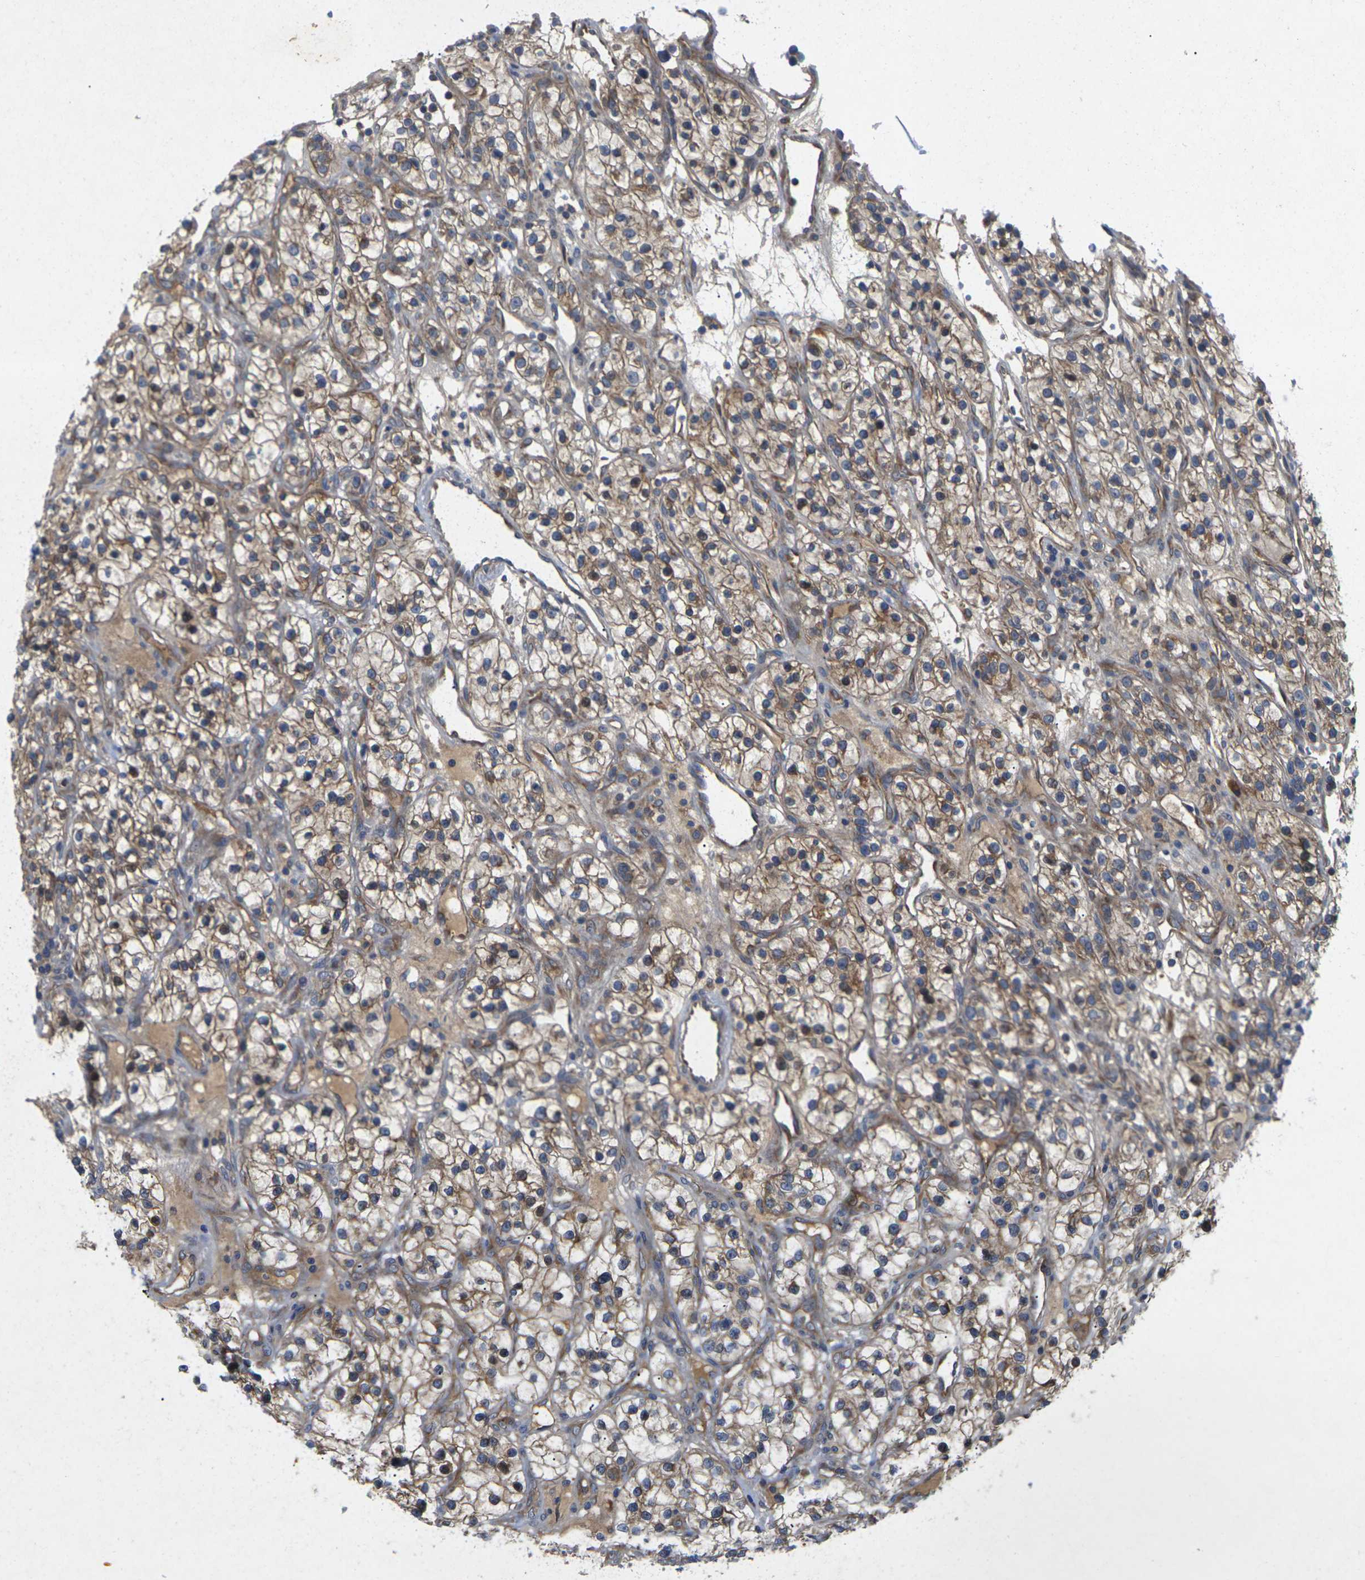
{"staining": {"intensity": "moderate", "quantity": ">75%", "location": "cytoplasmic/membranous"}, "tissue": "renal cancer", "cell_type": "Tumor cells", "image_type": "cancer", "snomed": [{"axis": "morphology", "description": "Adenocarcinoma, NOS"}, {"axis": "topography", "description": "Kidney"}], "caption": "Approximately >75% of tumor cells in human renal cancer demonstrate moderate cytoplasmic/membranous protein positivity as visualized by brown immunohistochemical staining.", "gene": "KIF1B", "patient": {"sex": "female", "age": 57}}